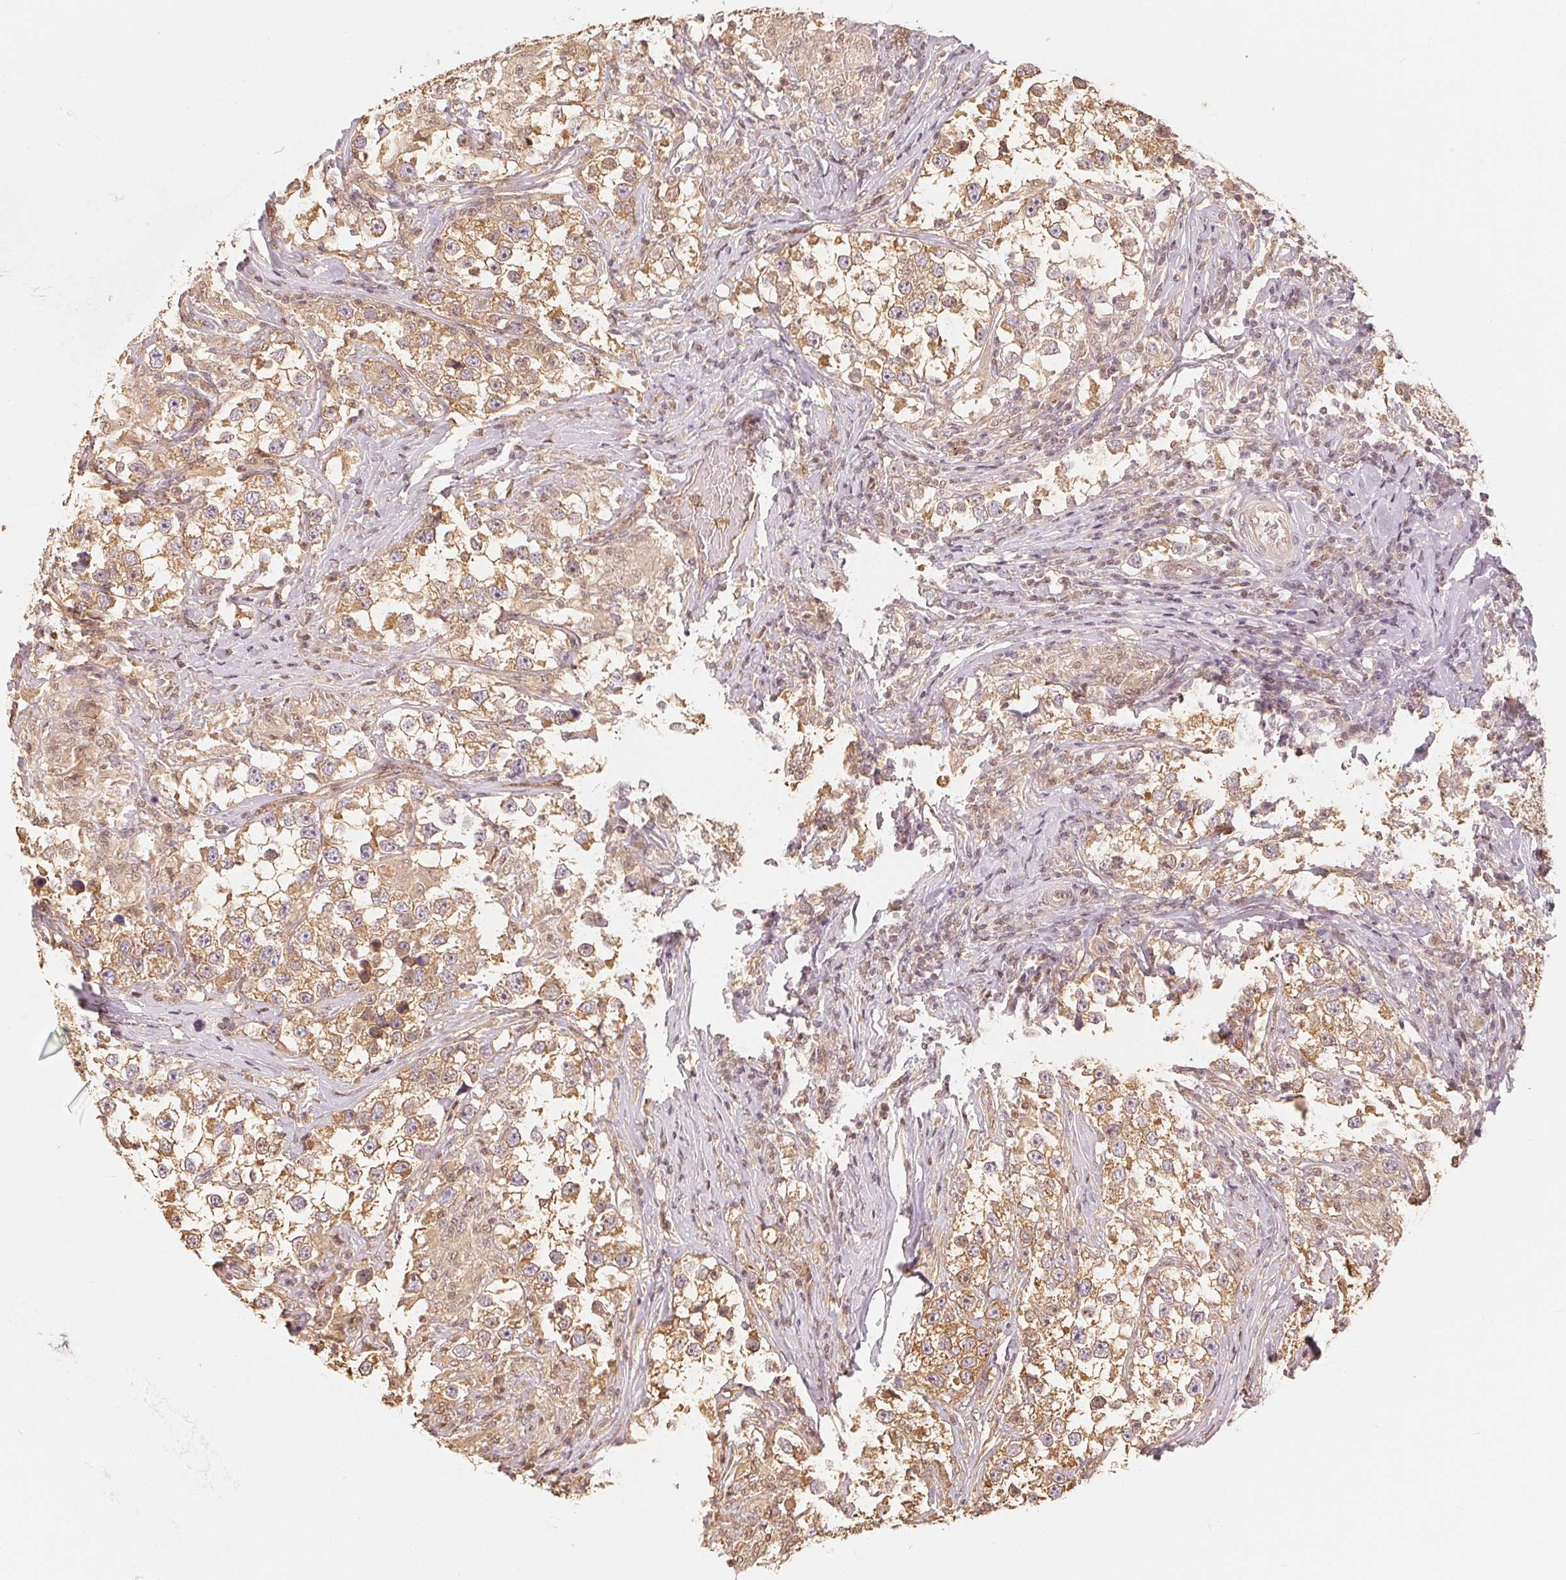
{"staining": {"intensity": "moderate", "quantity": ">75%", "location": "cytoplasmic/membranous"}, "tissue": "testis cancer", "cell_type": "Tumor cells", "image_type": "cancer", "snomed": [{"axis": "morphology", "description": "Seminoma, NOS"}, {"axis": "topography", "description": "Testis"}], "caption": "A micrograph showing moderate cytoplasmic/membranous staining in approximately >75% of tumor cells in seminoma (testis), as visualized by brown immunohistochemical staining.", "gene": "GUSB", "patient": {"sex": "male", "age": 46}}